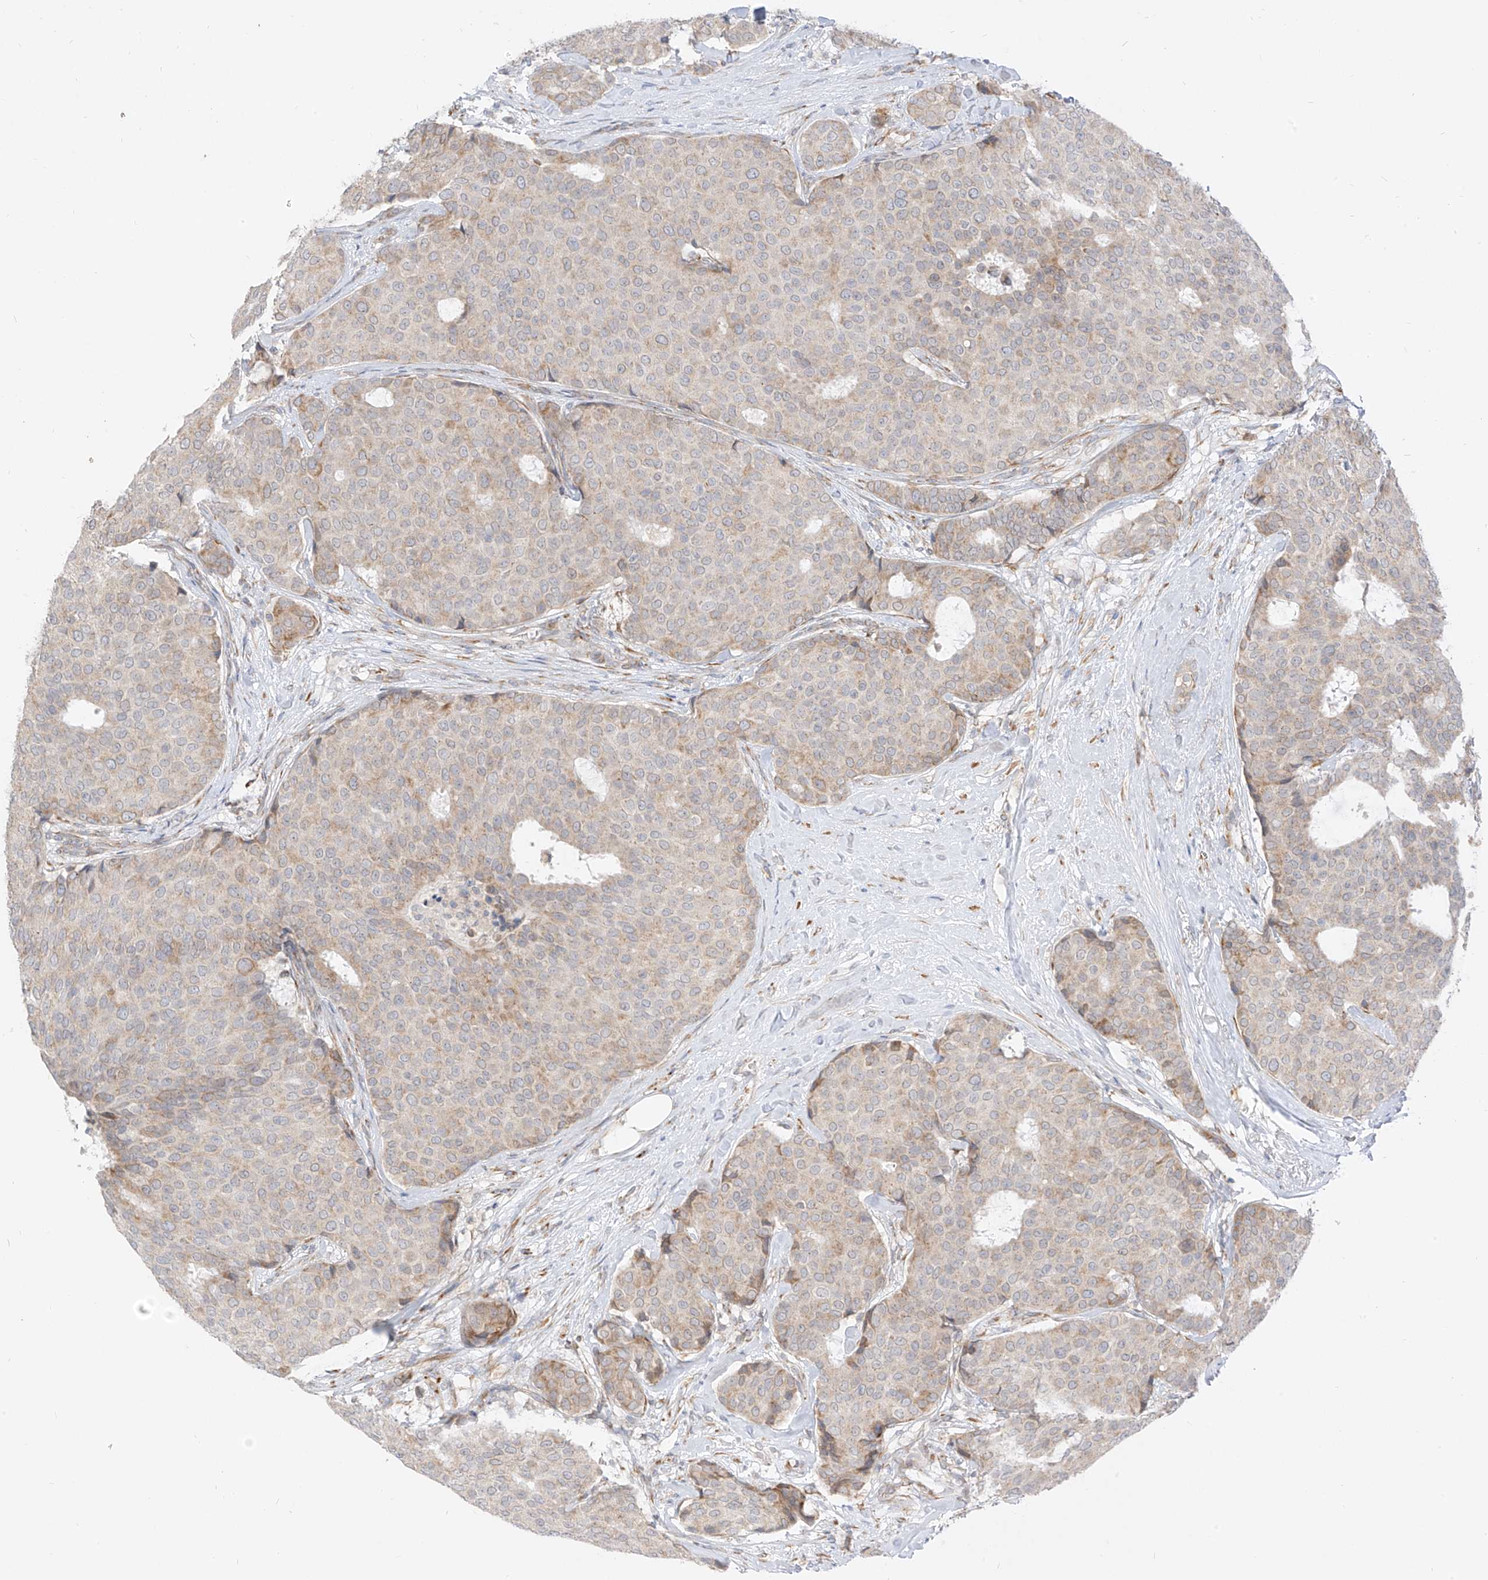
{"staining": {"intensity": "weak", "quantity": "<25%", "location": "cytoplasmic/membranous"}, "tissue": "breast cancer", "cell_type": "Tumor cells", "image_type": "cancer", "snomed": [{"axis": "morphology", "description": "Duct carcinoma"}, {"axis": "topography", "description": "Breast"}], "caption": "The image displays no staining of tumor cells in breast invasive ductal carcinoma. (DAB immunohistochemistry (IHC) visualized using brightfield microscopy, high magnification).", "gene": "STT3A", "patient": {"sex": "female", "age": 75}}